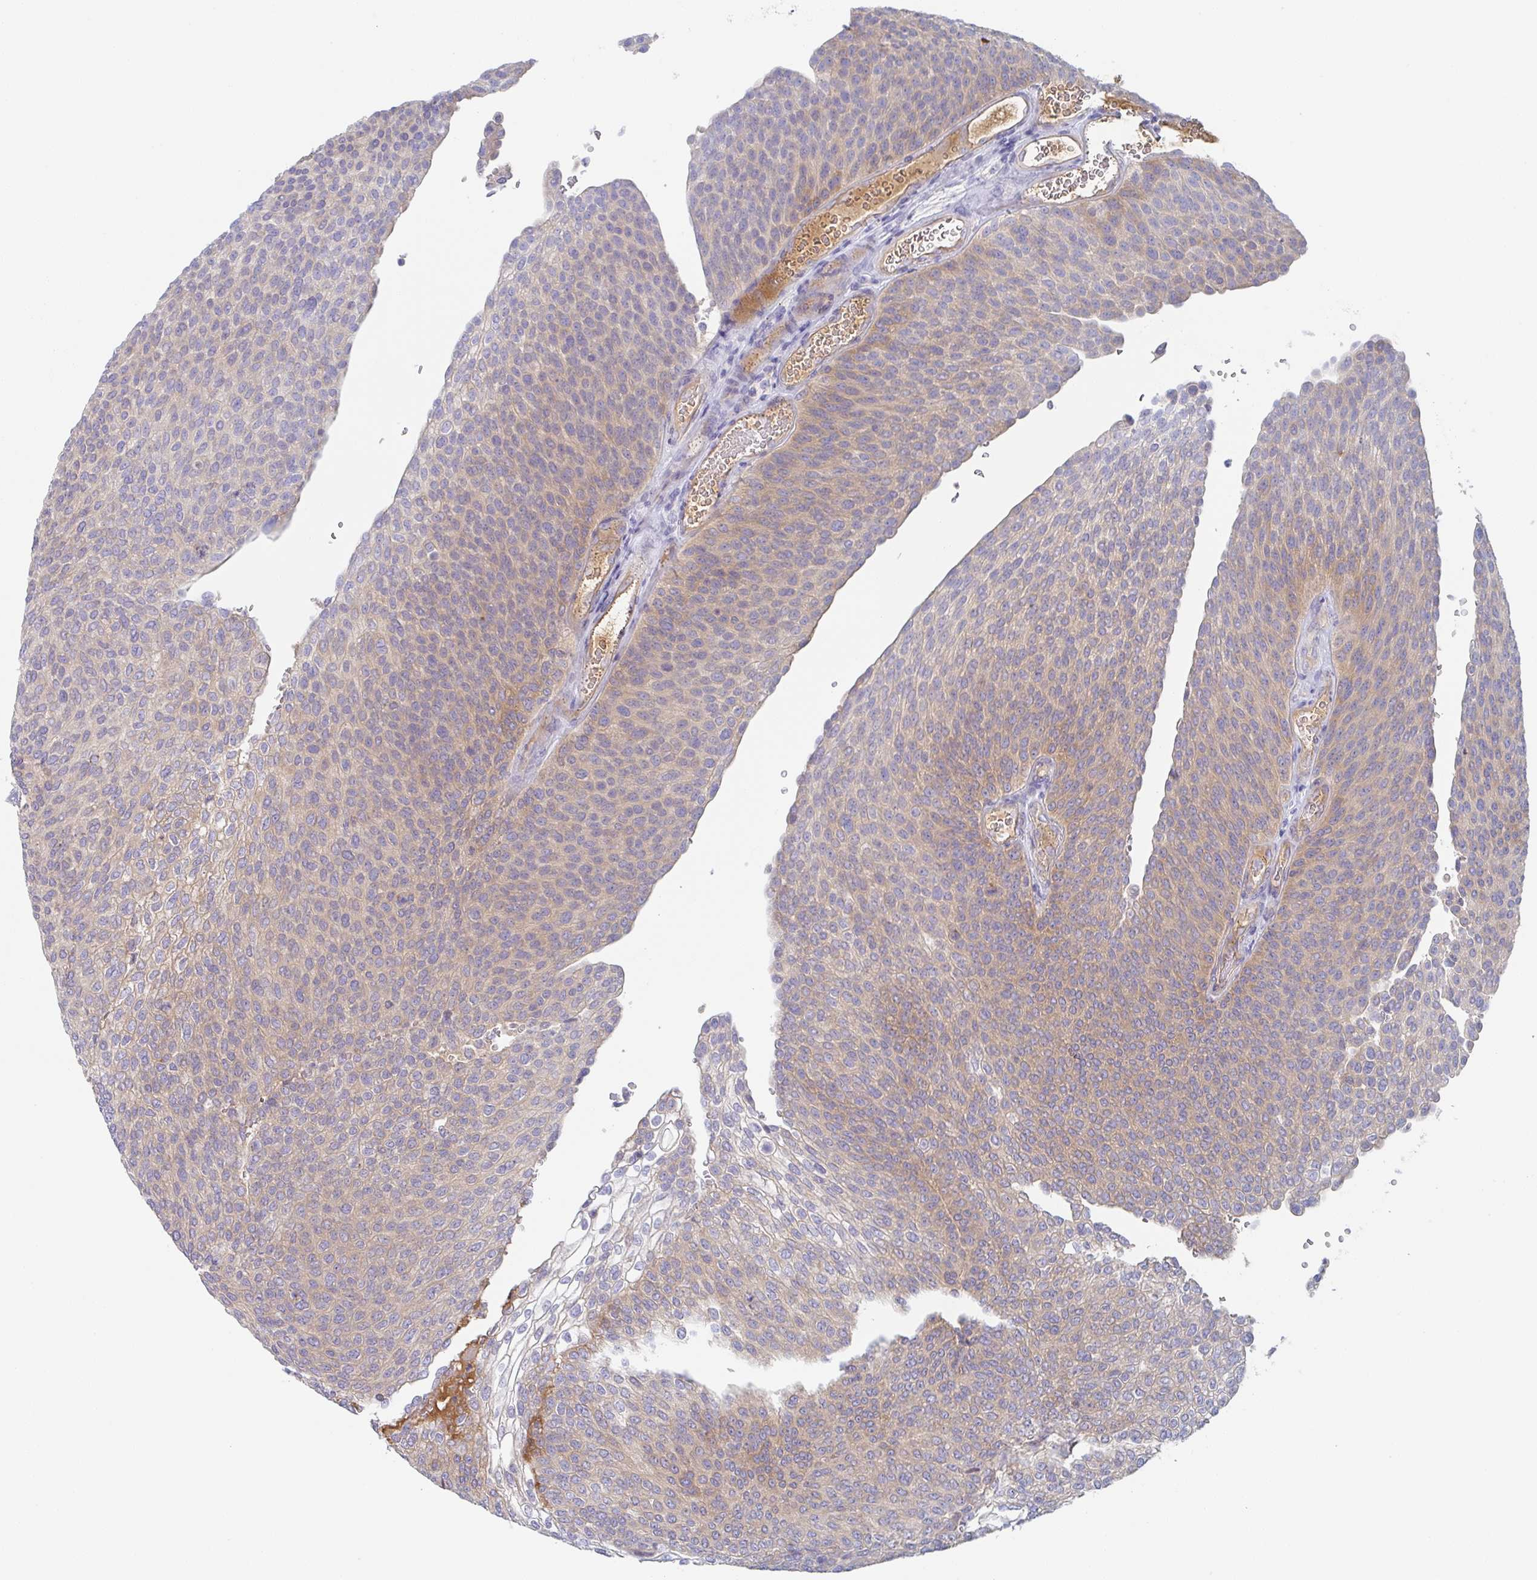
{"staining": {"intensity": "weak", "quantity": "25%-75%", "location": "cytoplasmic/membranous"}, "tissue": "urothelial cancer", "cell_type": "Tumor cells", "image_type": "cancer", "snomed": [{"axis": "morphology", "description": "Urothelial carcinoma, High grade"}, {"axis": "topography", "description": "Urinary bladder"}], "caption": "Immunohistochemical staining of urothelial cancer exhibits low levels of weak cytoplasmic/membranous protein expression in about 25%-75% of tumor cells. Nuclei are stained in blue.", "gene": "AMPD2", "patient": {"sex": "female", "age": 79}}